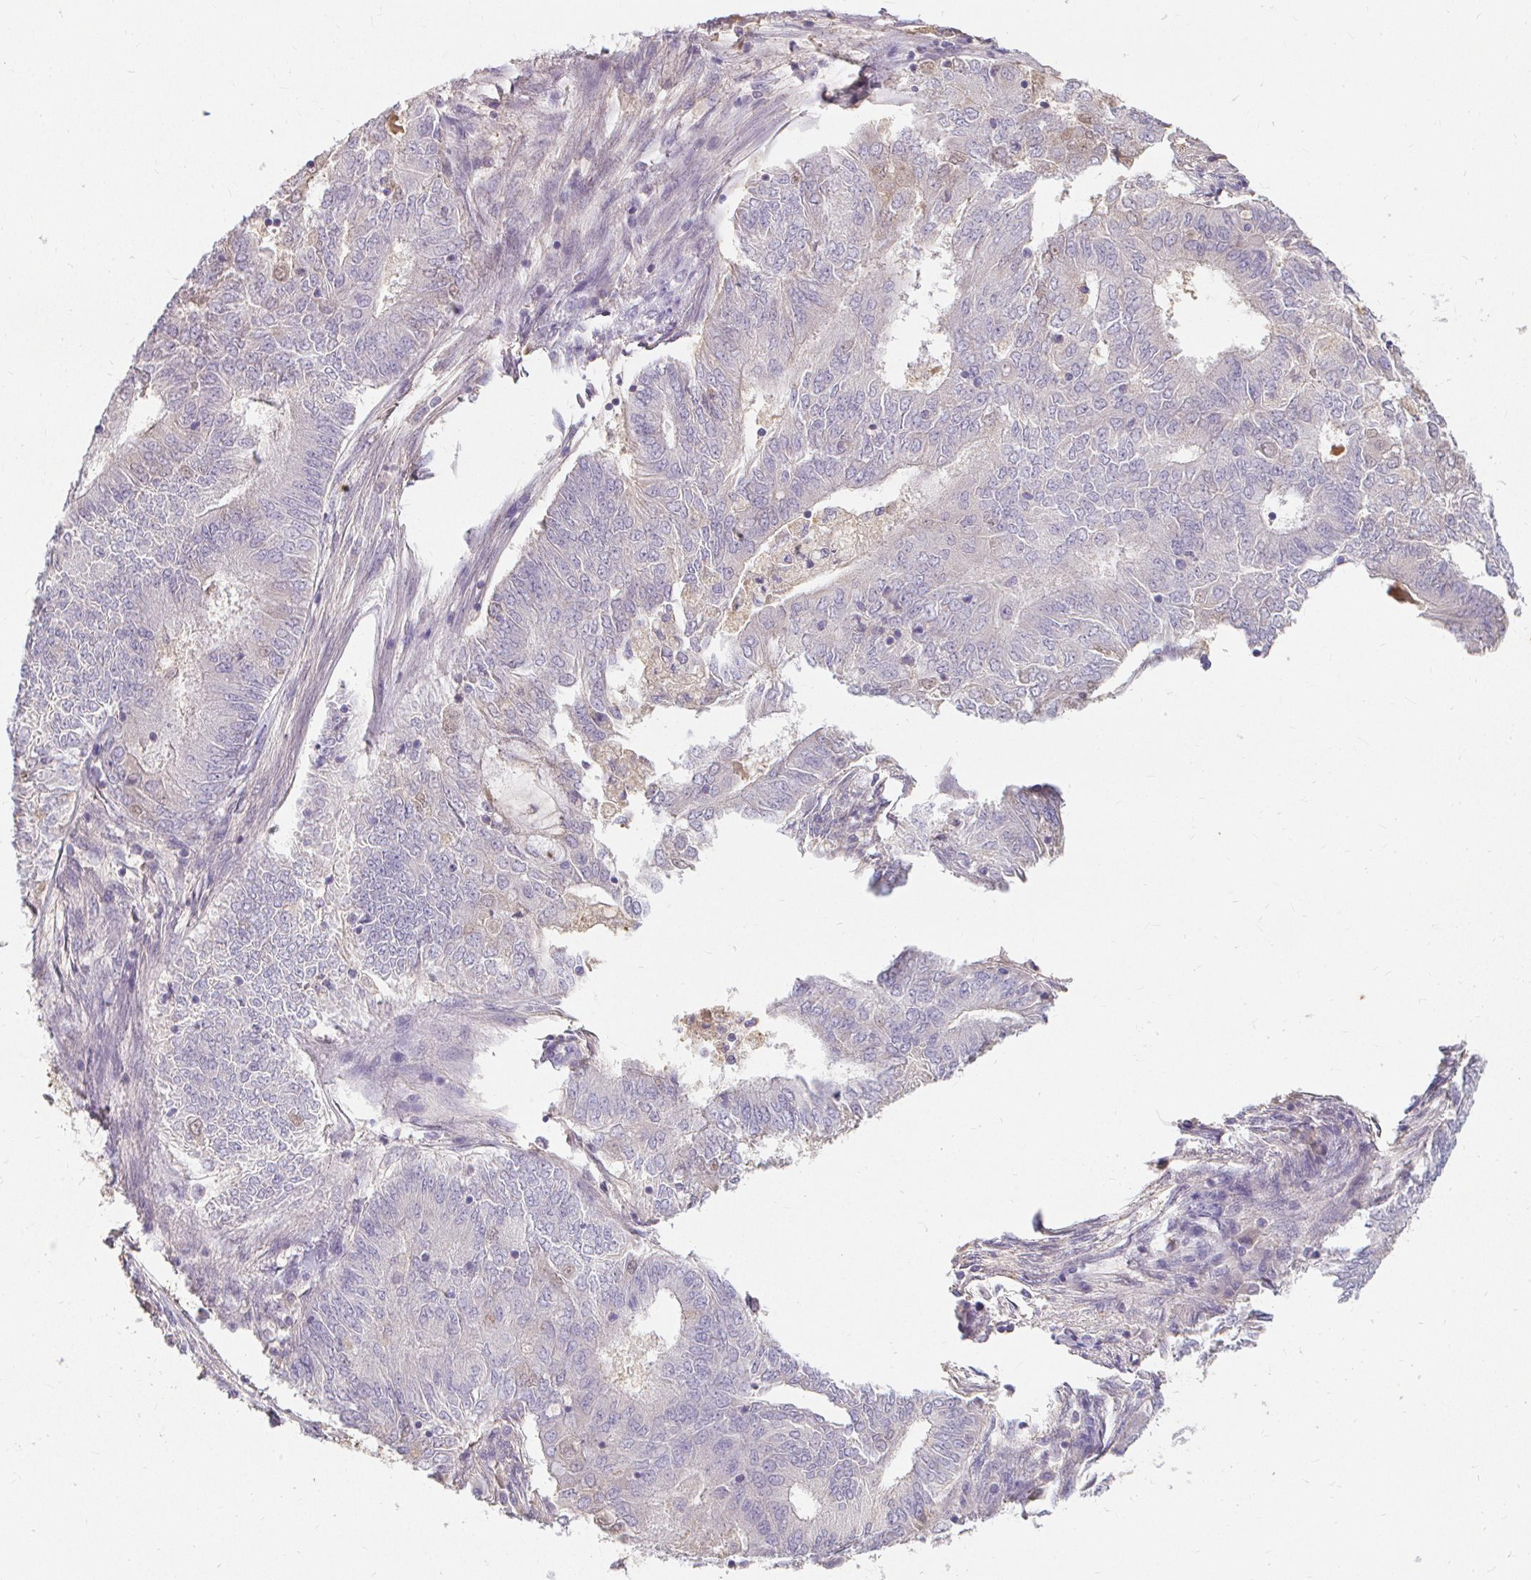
{"staining": {"intensity": "negative", "quantity": "none", "location": "none"}, "tissue": "endometrial cancer", "cell_type": "Tumor cells", "image_type": "cancer", "snomed": [{"axis": "morphology", "description": "Adenocarcinoma, NOS"}, {"axis": "topography", "description": "Endometrium"}], "caption": "This is an immunohistochemistry micrograph of adenocarcinoma (endometrial). There is no positivity in tumor cells.", "gene": "LOXL4", "patient": {"sex": "female", "age": 62}}